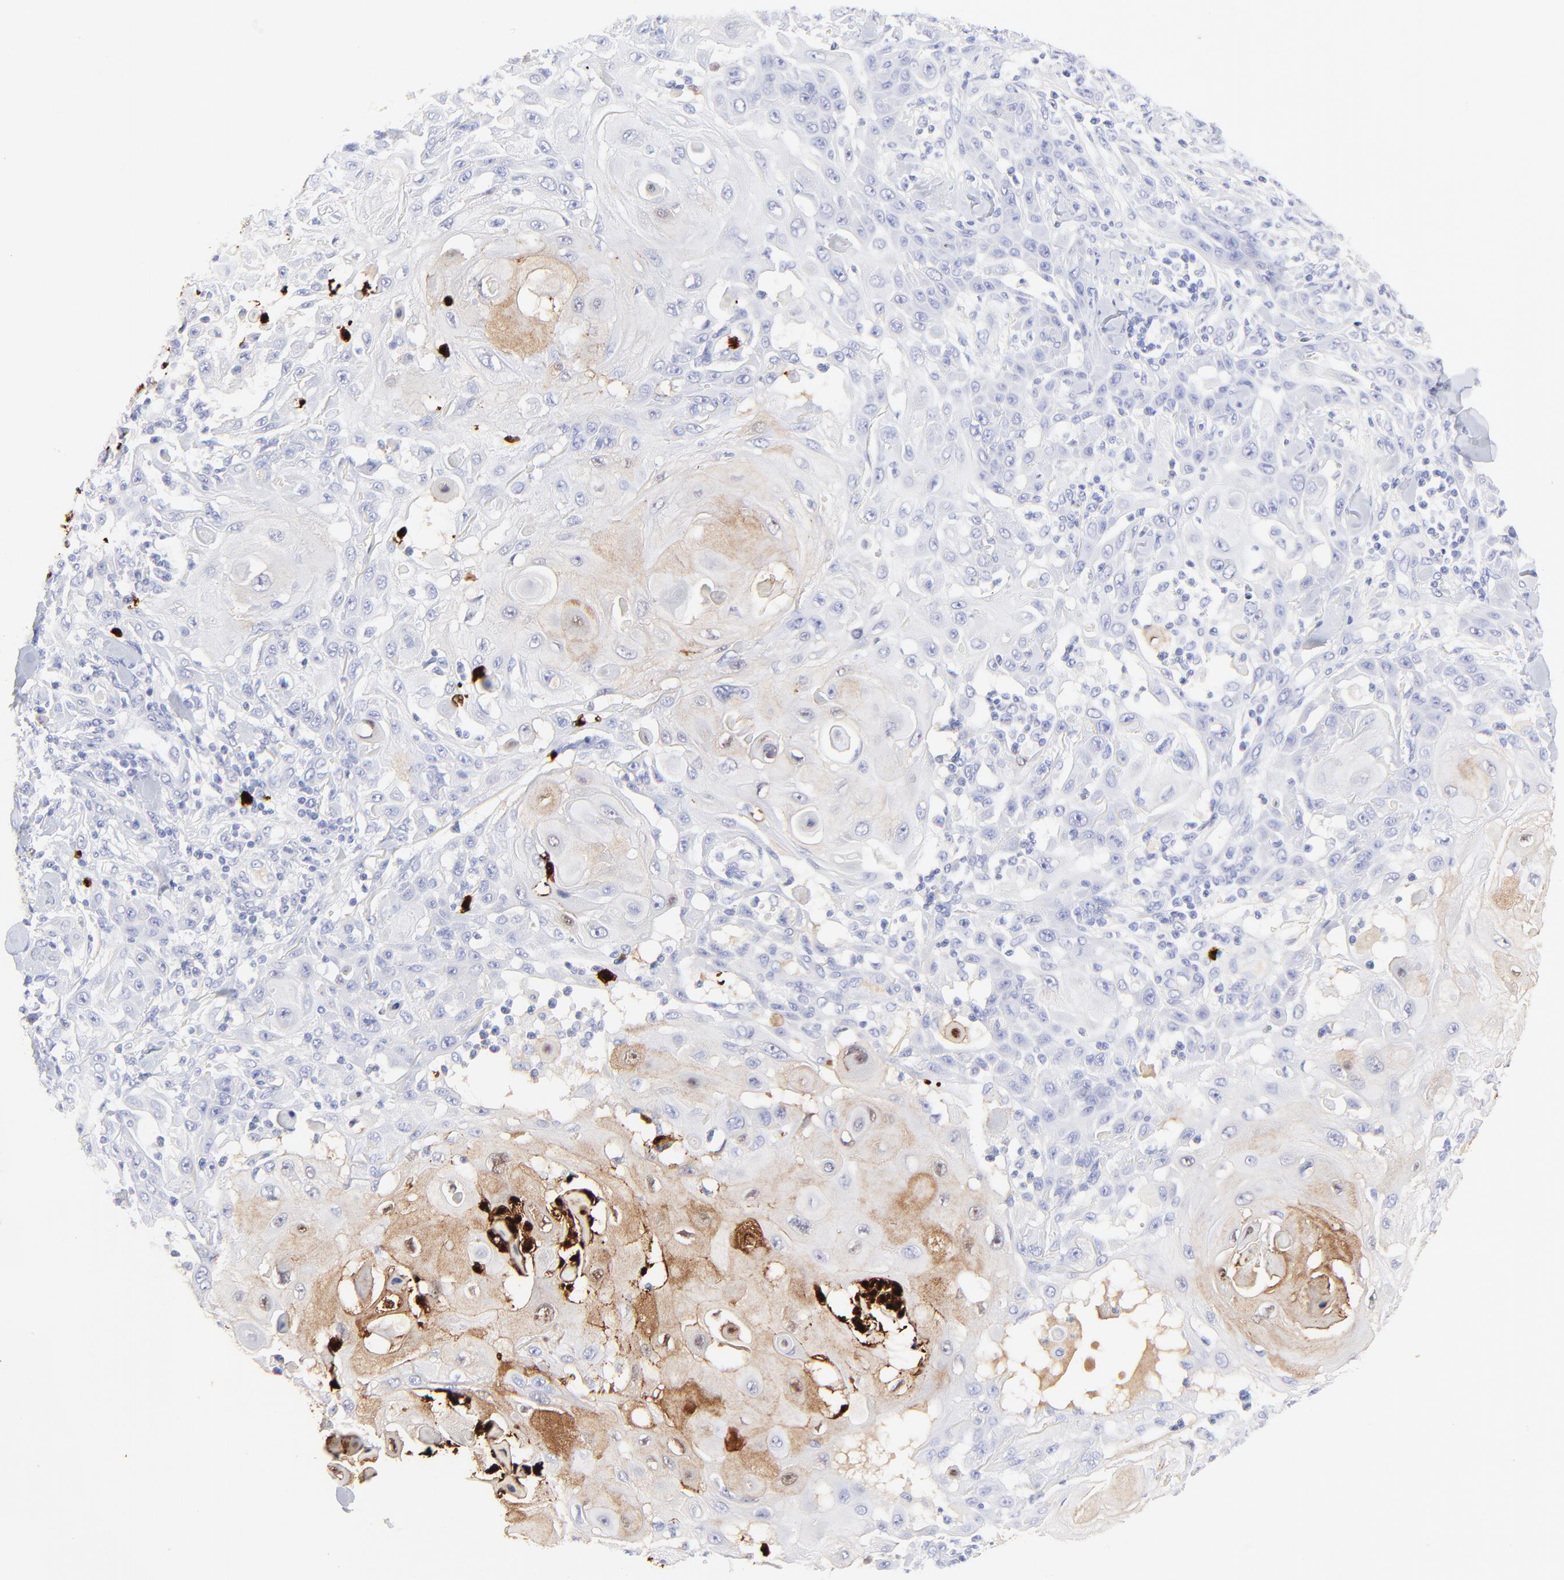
{"staining": {"intensity": "negative", "quantity": "none", "location": "none"}, "tissue": "skin cancer", "cell_type": "Tumor cells", "image_type": "cancer", "snomed": [{"axis": "morphology", "description": "Squamous cell carcinoma, NOS"}, {"axis": "topography", "description": "Skin"}], "caption": "Tumor cells are negative for brown protein staining in squamous cell carcinoma (skin).", "gene": "S100A12", "patient": {"sex": "male", "age": 24}}